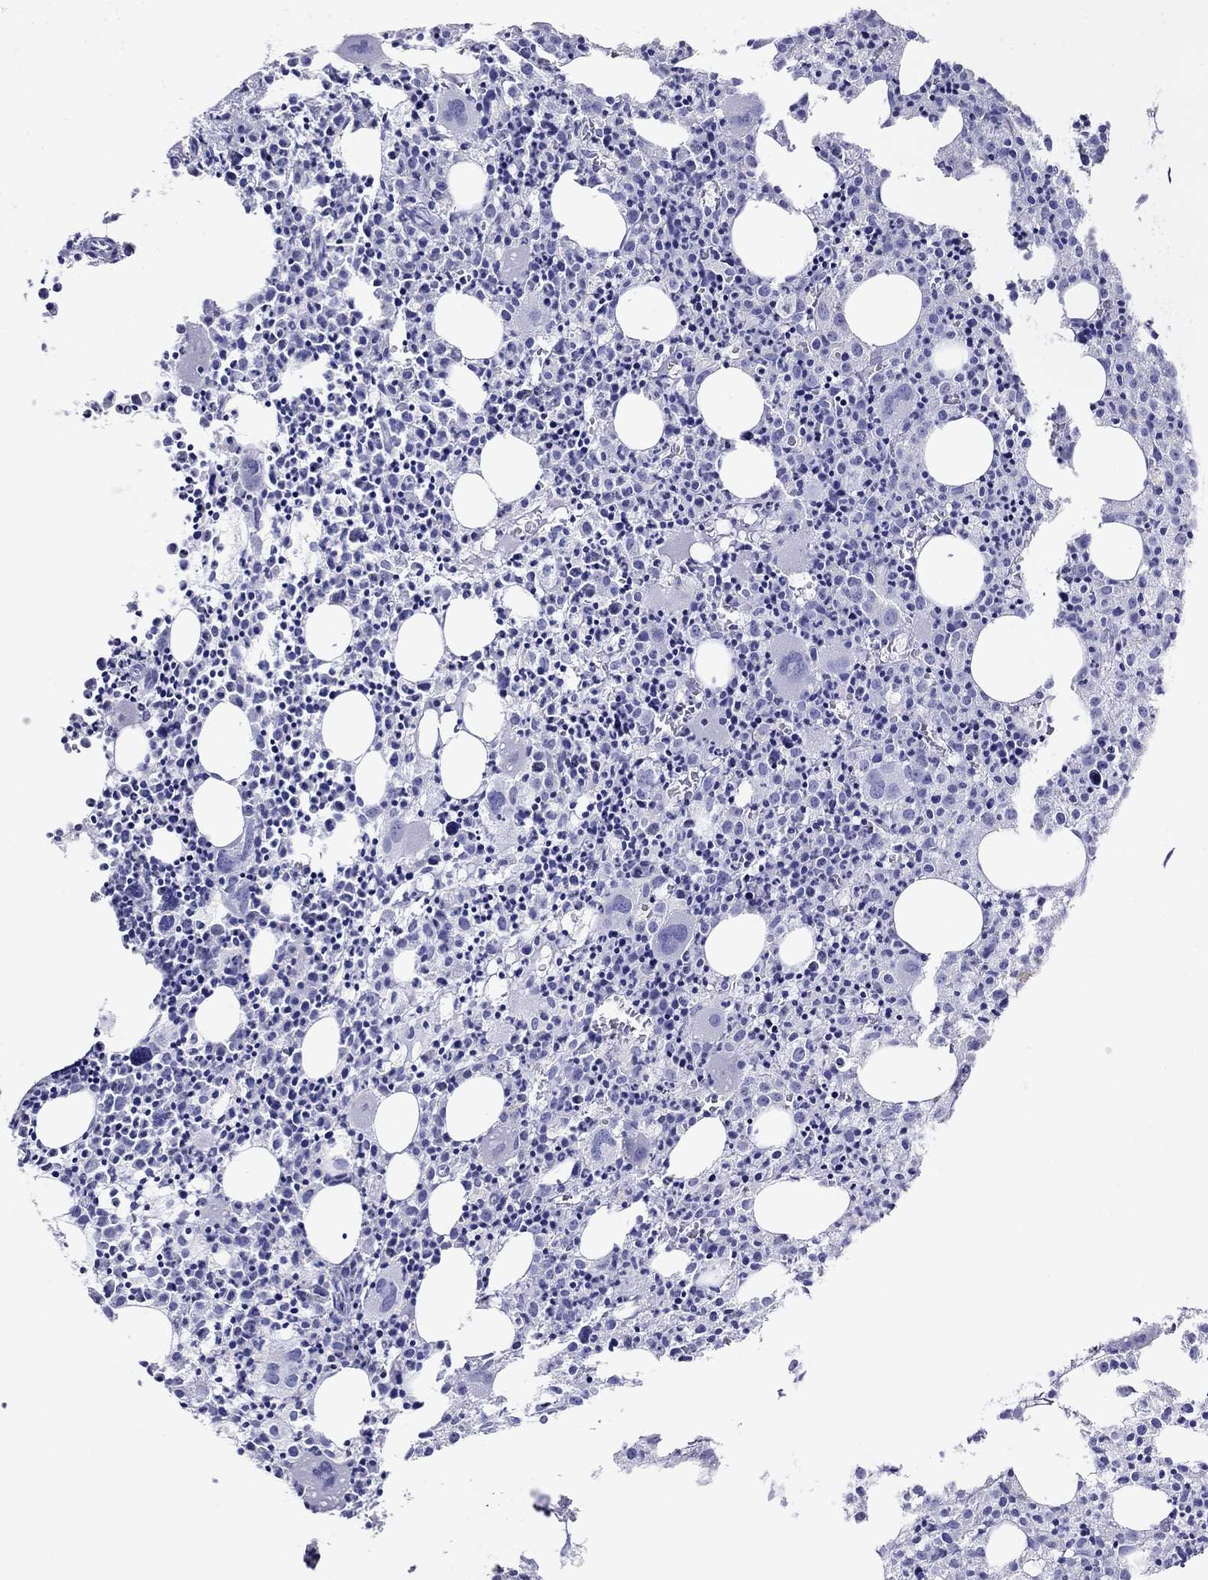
{"staining": {"intensity": "negative", "quantity": "none", "location": "none"}, "tissue": "bone marrow", "cell_type": "Hematopoietic cells", "image_type": "normal", "snomed": [{"axis": "morphology", "description": "Normal tissue, NOS"}, {"axis": "morphology", "description": "Inflammation, NOS"}, {"axis": "topography", "description": "Bone marrow"}], "caption": "A high-resolution image shows immunohistochemistry staining of normal bone marrow, which exhibits no significant expression in hematopoietic cells. The staining is performed using DAB (3,3'-diaminobenzidine) brown chromogen with nuclei counter-stained in using hematoxylin.", "gene": "MC5R", "patient": {"sex": "male", "age": 3}}